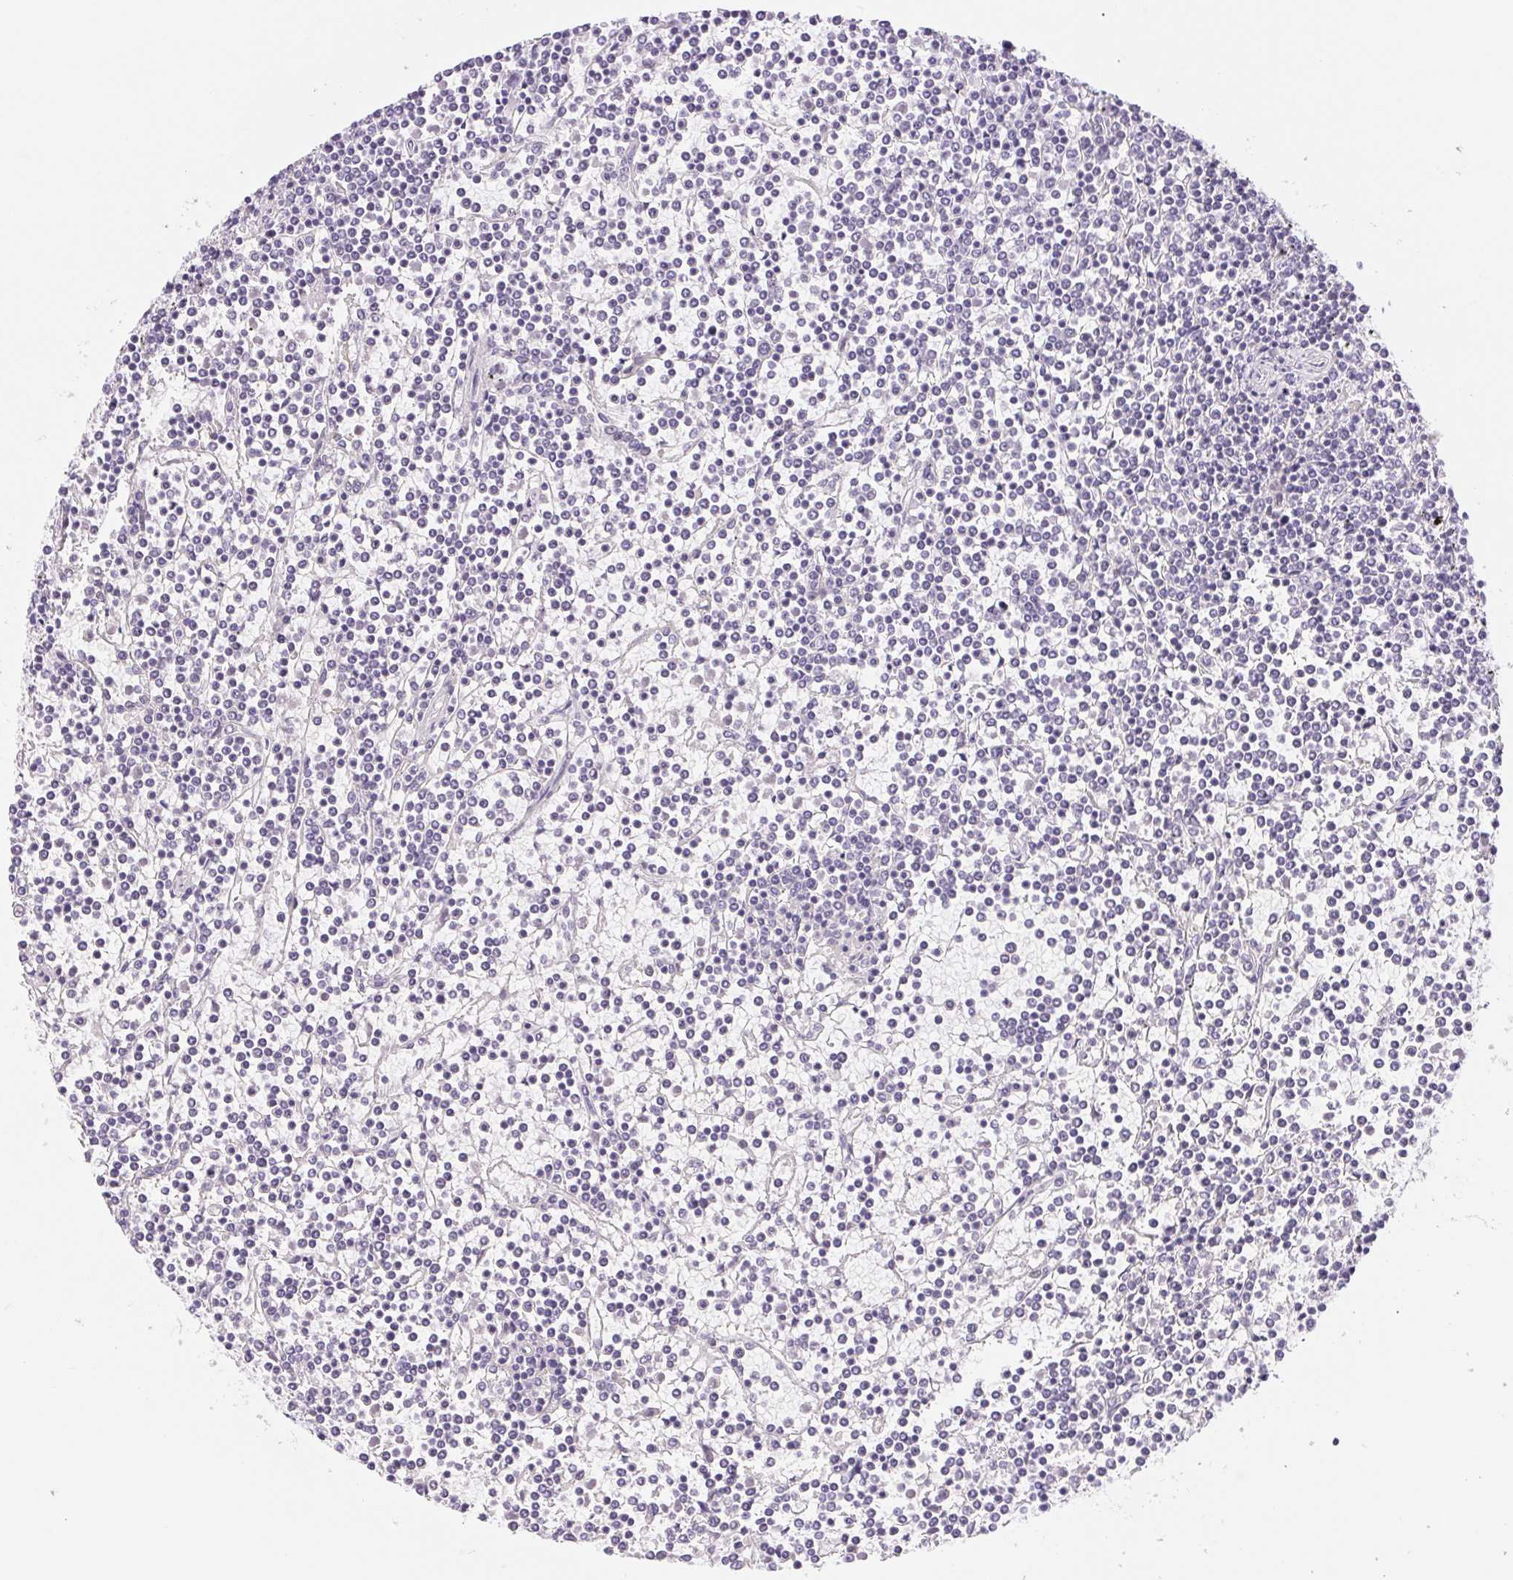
{"staining": {"intensity": "negative", "quantity": "none", "location": "none"}, "tissue": "lymphoma", "cell_type": "Tumor cells", "image_type": "cancer", "snomed": [{"axis": "morphology", "description": "Malignant lymphoma, non-Hodgkin's type, Low grade"}, {"axis": "topography", "description": "Spleen"}], "caption": "Immunohistochemistry (IHC) histopathology image of neoplastic tissue: lymphoma stained with DAB (3,3'-diaminobenzidine) shows no significant protein positivity in tumor cells.", "gene": "ASGR2", "patient": {"sex": "female", "age": 19}}